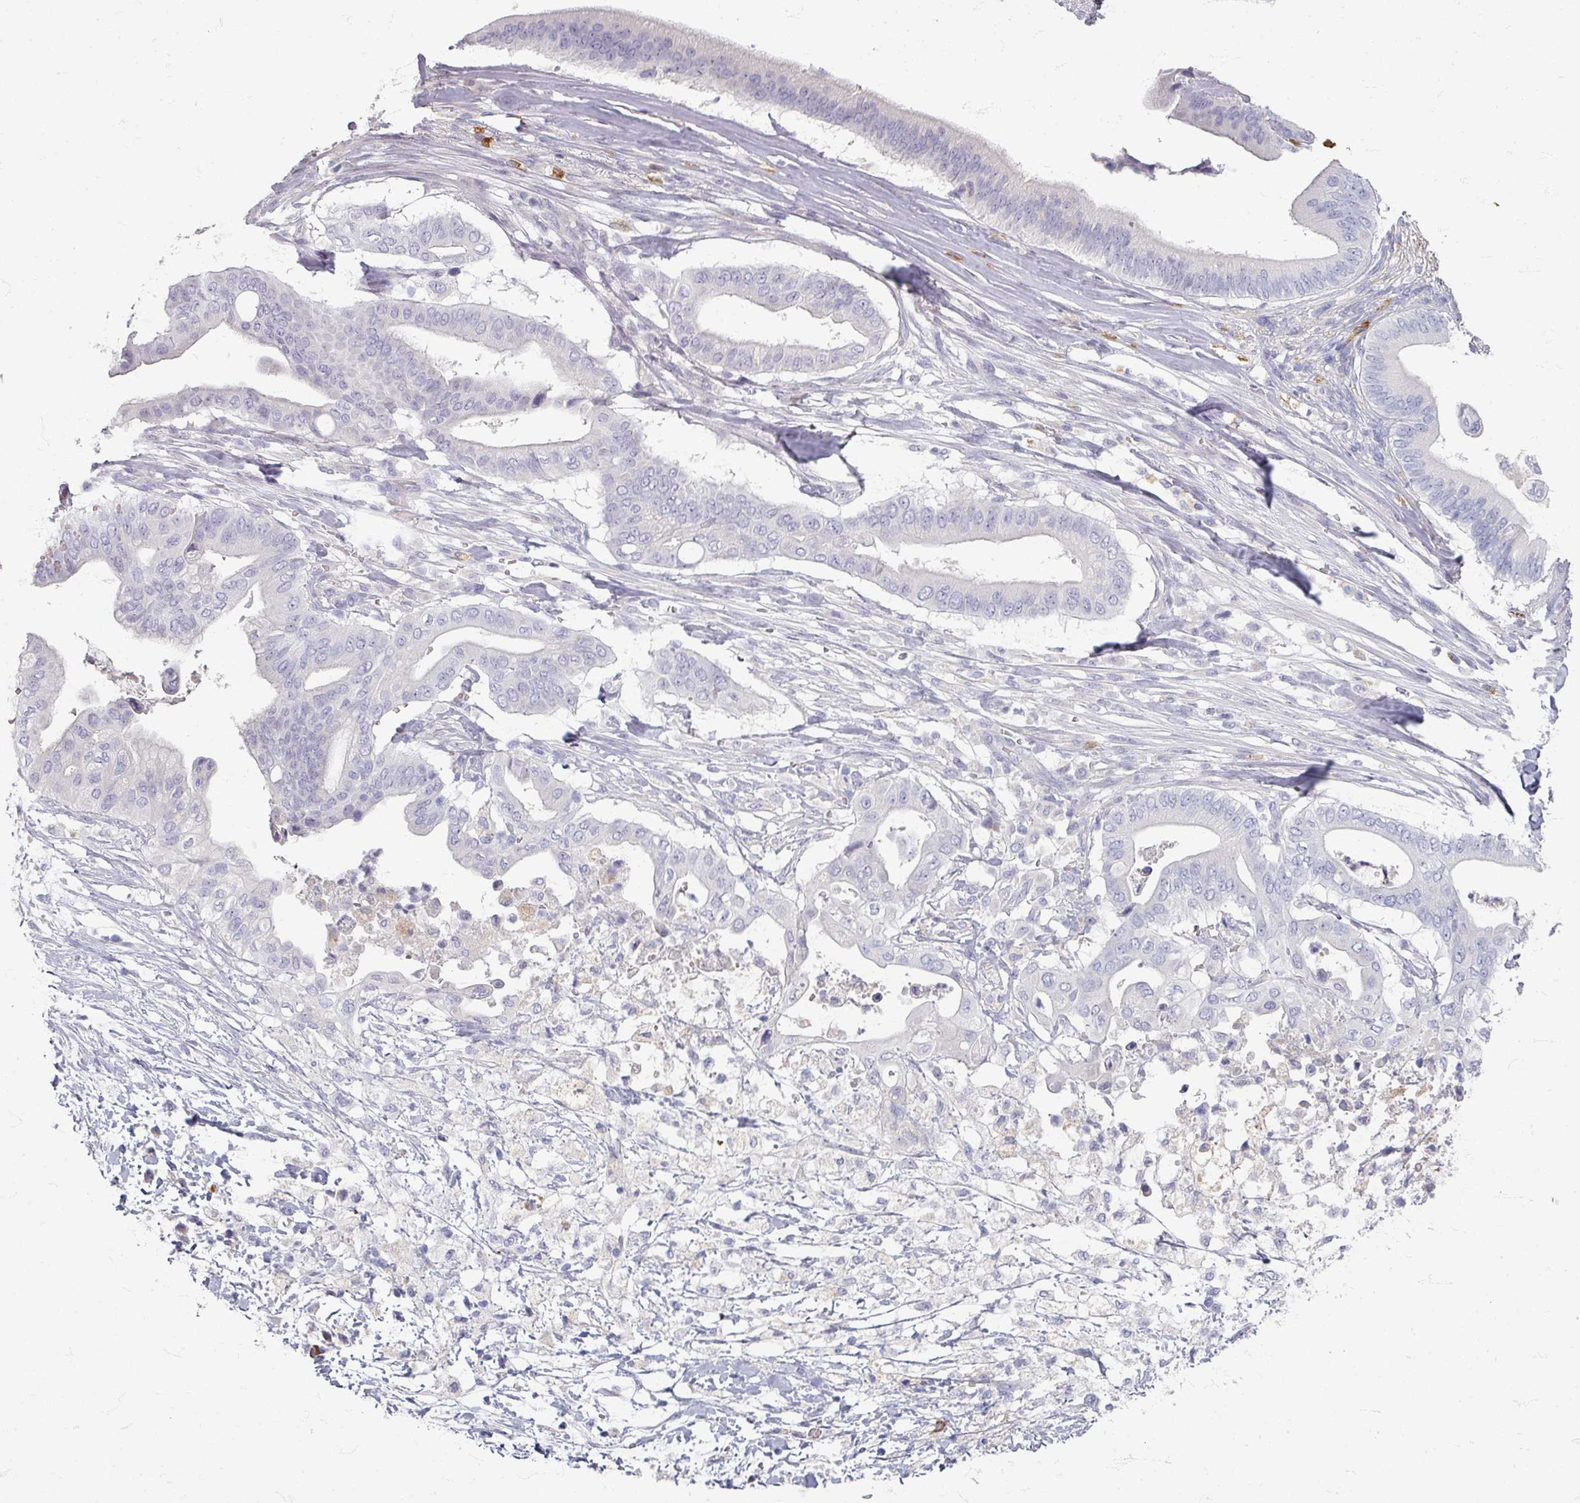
{"staining": {"intensity": "negative", "quantity": "none", "location": "none"}, "tissue": "pancreatic cancer", "cell_type": "Tumor cells", "image_type": "cancer", "snomed": [{"axis": "morphology", "description": "Adenocarcinoma, NOS"}, {"axis": "topography", "description": "Pancreas"}], "caption": "Immunohistochemistry micrograph of human pancreatic cancer (adenocarcinoma) stained for a protein (brown), which reveals no staining in tumor cells.", "gene": "ZNF878", "patient": {"sex": "male", "age": 68}}